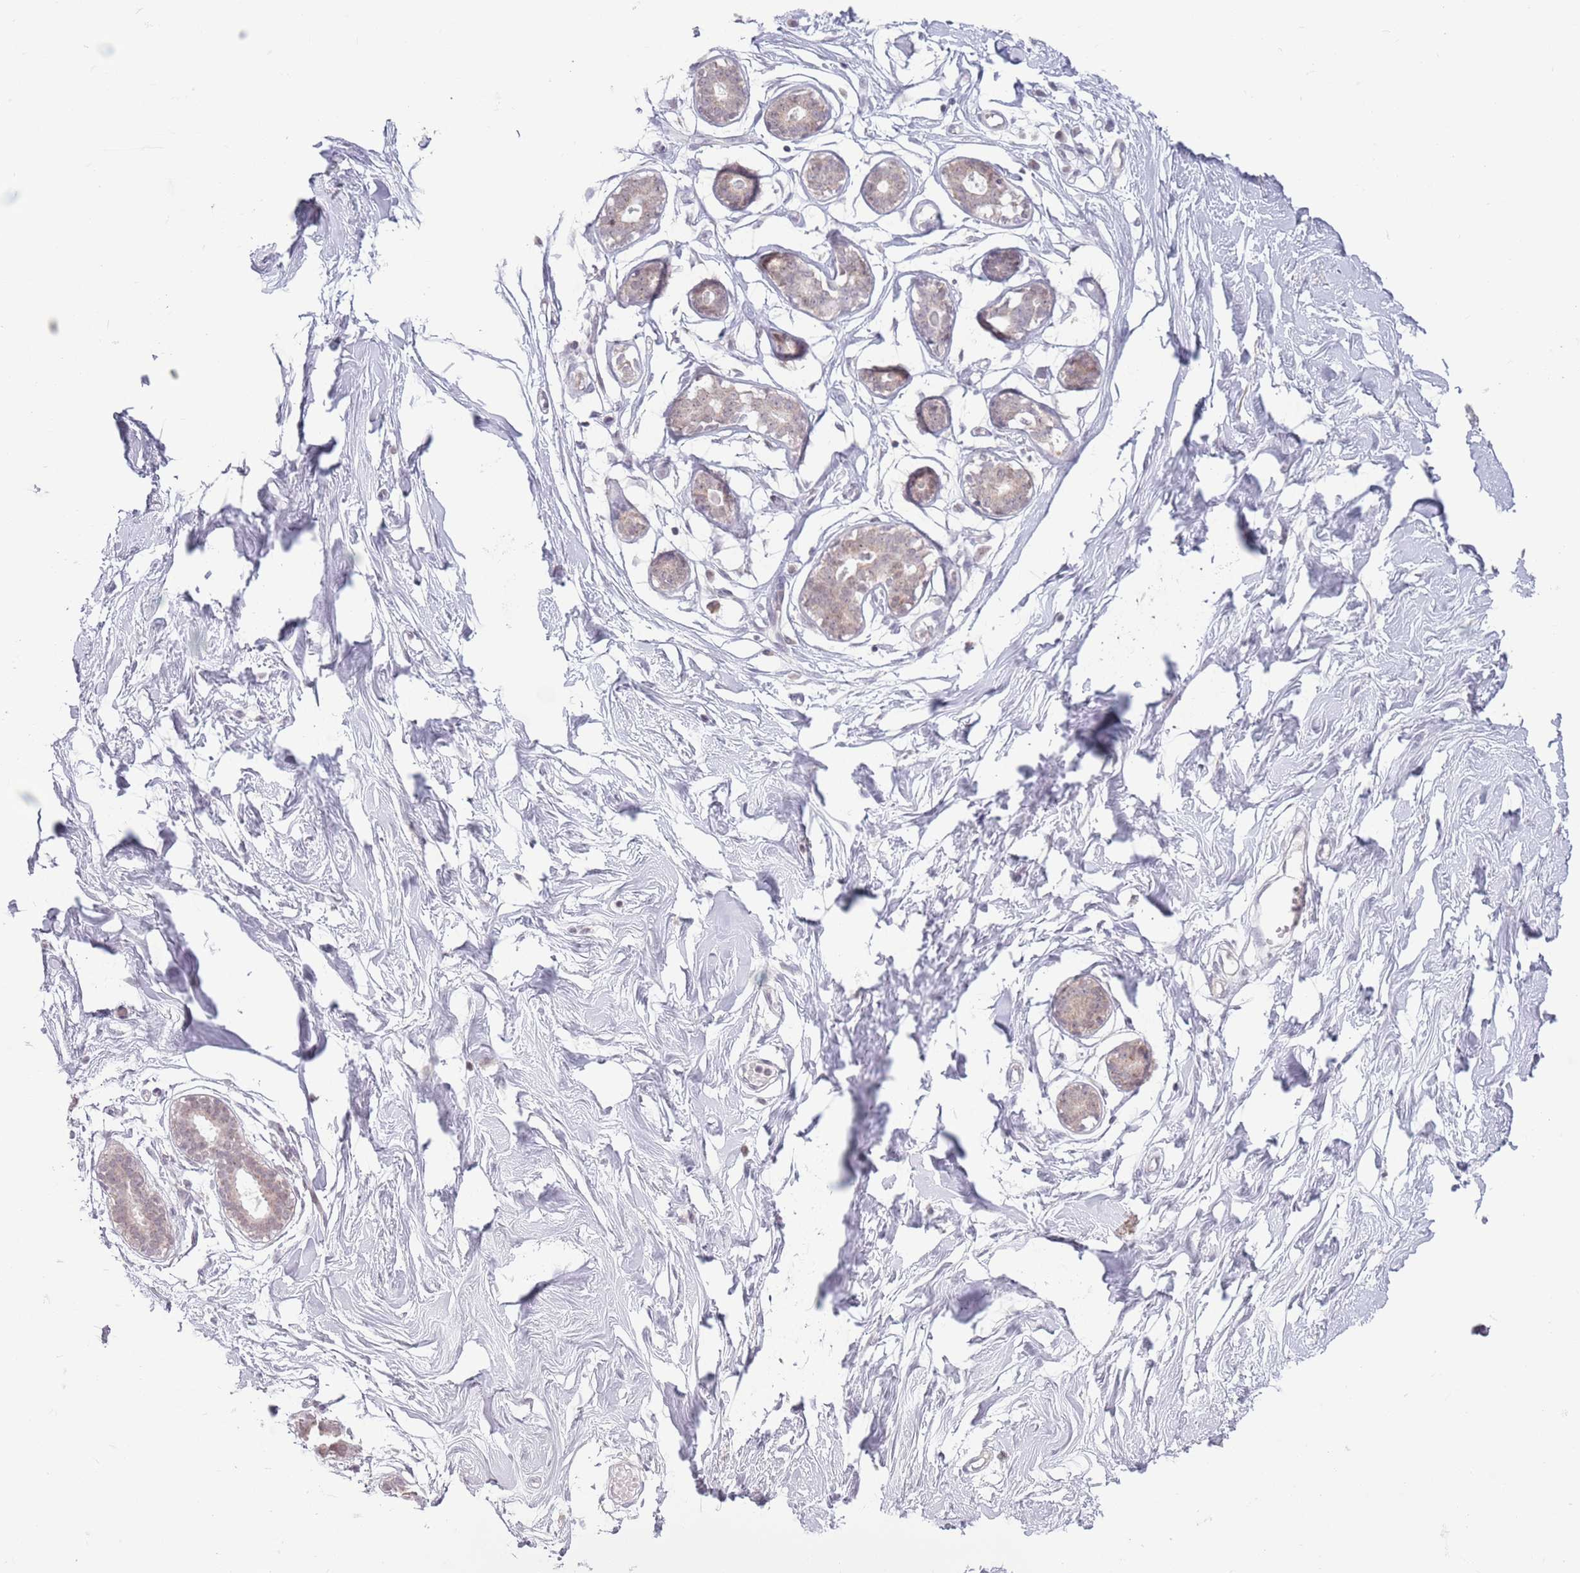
{"staining": {"intensity": "negative", "quantity": "none", "location": "none"}, "tissue": "breast", "cell_type": "Adipocytes", "image_type": "normal", "snomed": [{"axis": "morphology", "description": "Normal tissue, NOS"}, {"axis": "morphology", "description": "Adenoma, NOS"}, {"axis": "topography", "description": "Breast"}], "caption": "IHC image of benign breast stained for a protein (brown), which displays no staining in adipocytes.", "gene": "MRPL34", "patient": {"sex": "female", "age": 23}}